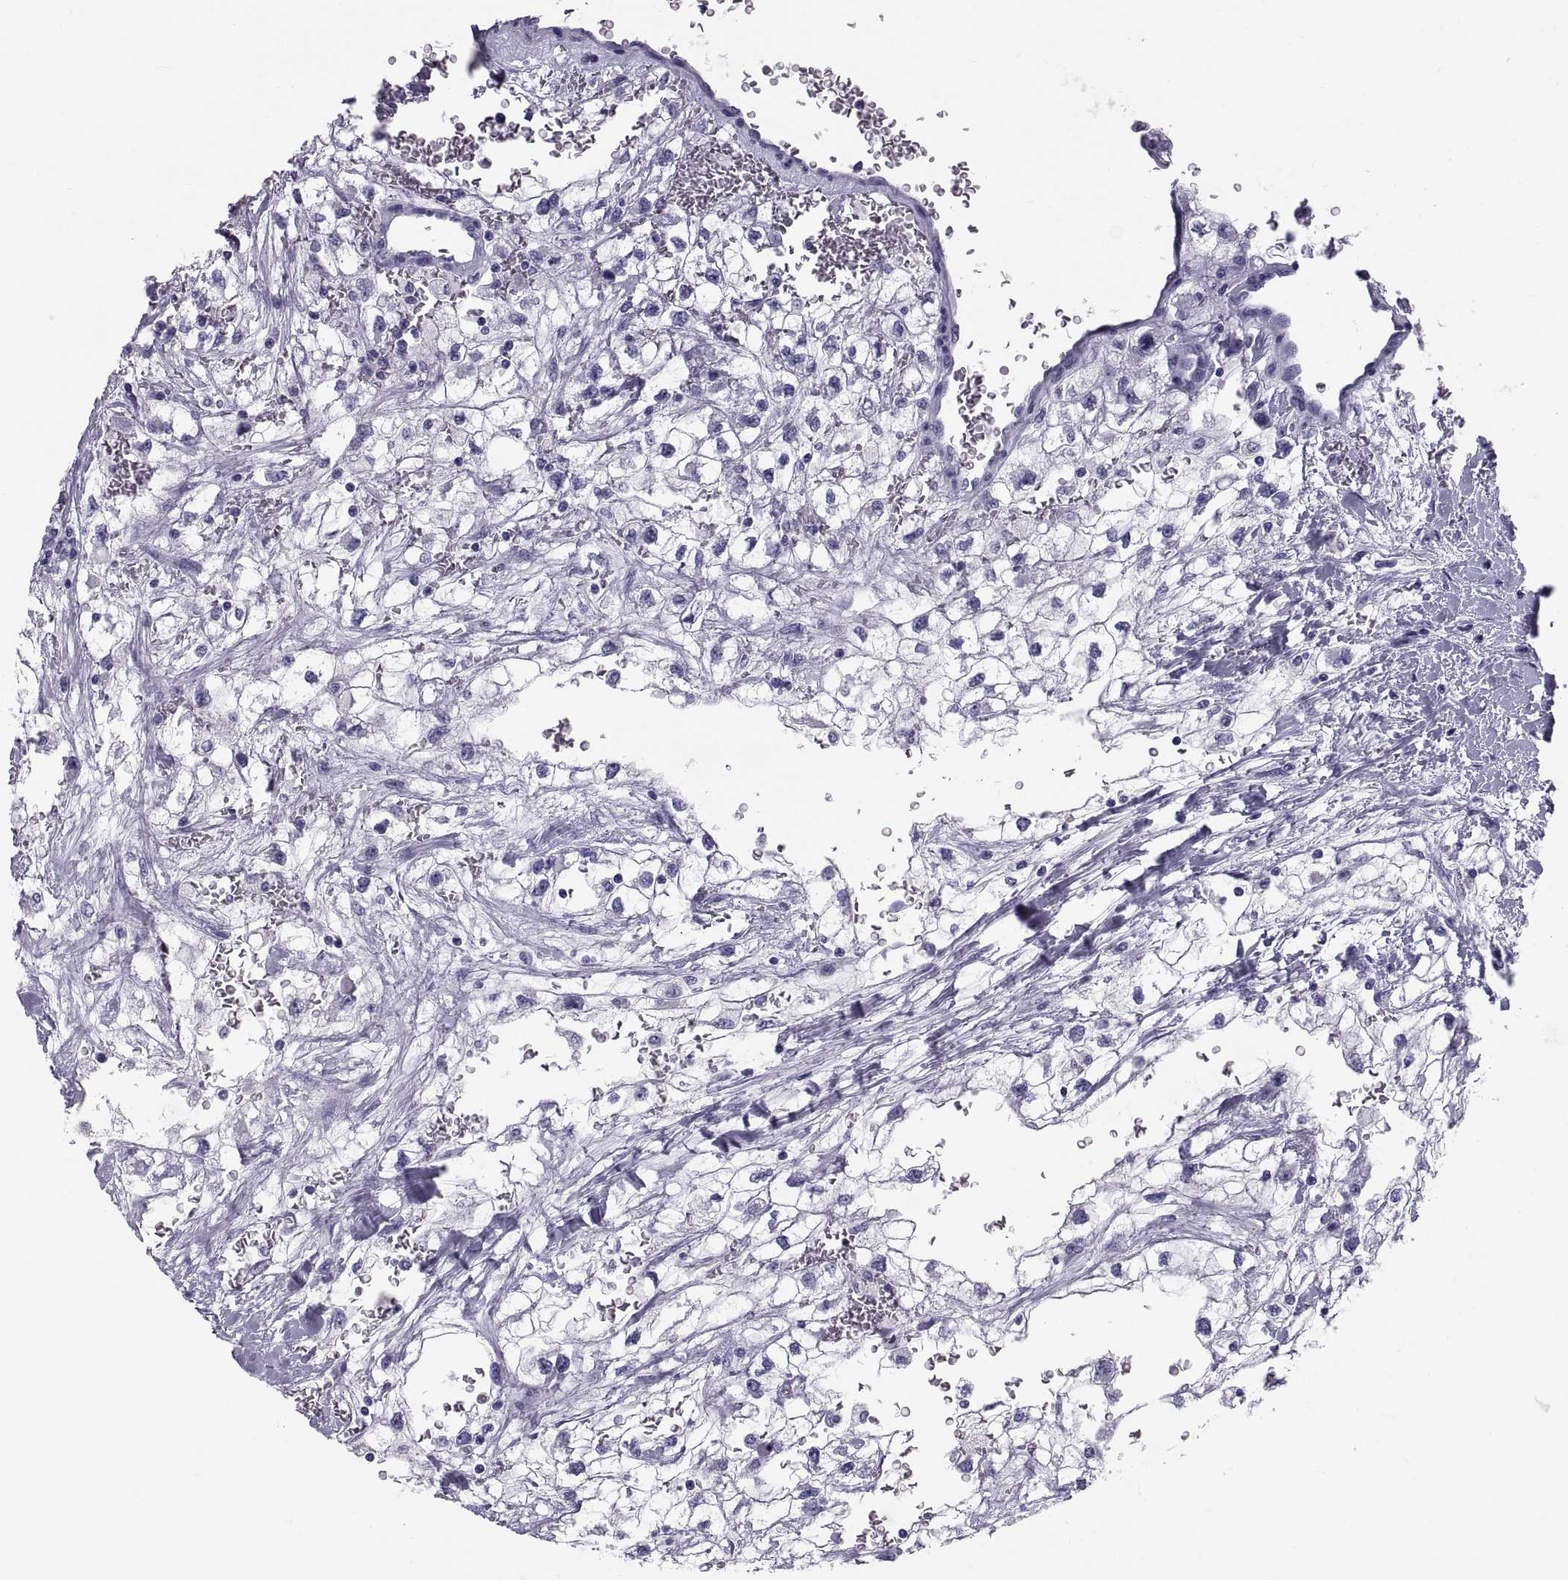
{"staining": {"intensity": "negative", "quantity": "none", "location": "none"}, "tissue": "renal cancer", "cell_type": "Tumor cells", "image_type": "cancer", "snomed": [{"axis": "morphology", "description": "Adenocarcinoma, NOS"}, {"axis": "topography", "description": "Kidney"}], "caption": "Tumor cells are negative for brown protein staining in renal cancer. Brightfield microscopy of IHC stained with DAB (3,3'-diaminobenzidine) (brown) and hematoxylin (blue), captured at high magnification.", "gene": "DEFB129", "patient": {"sex": "male", "age": 59}}